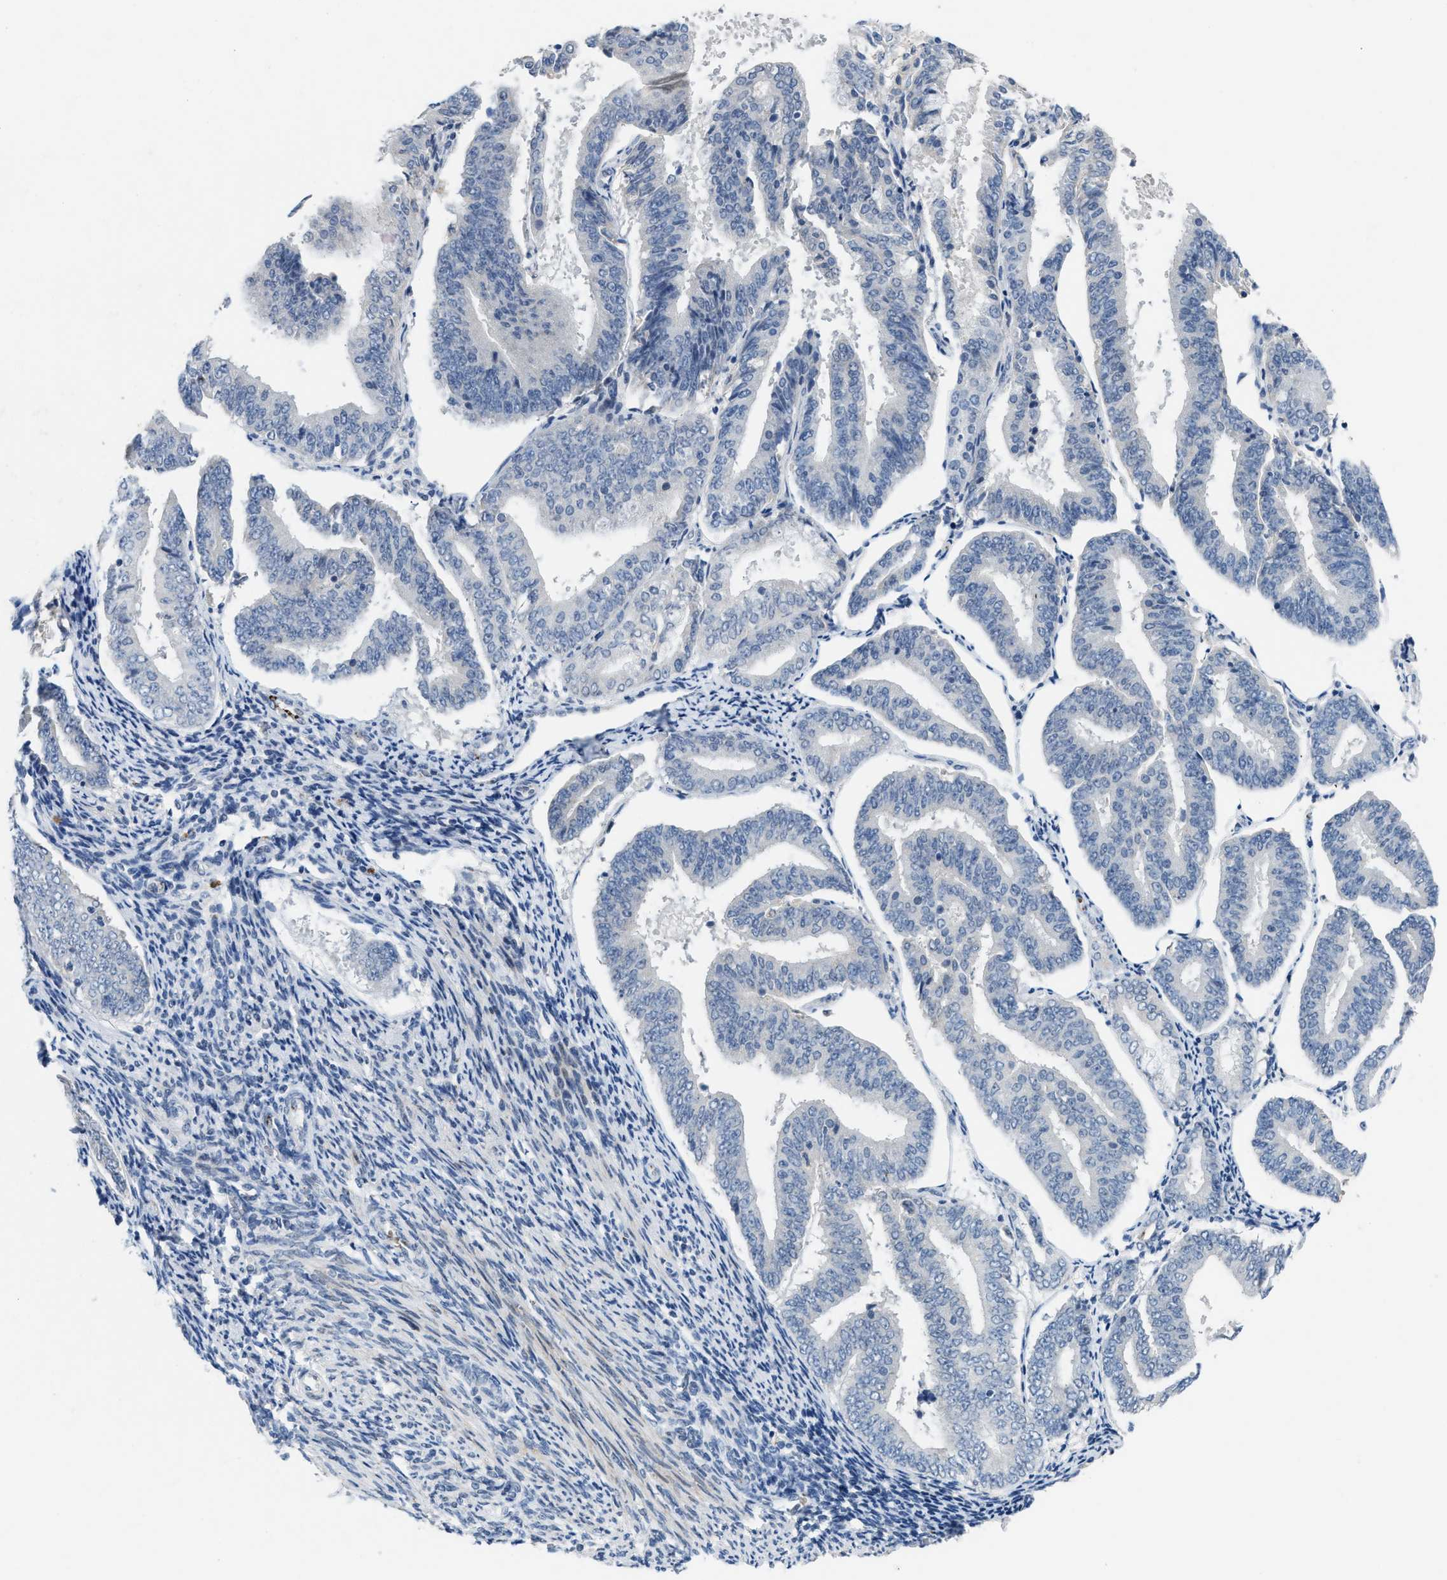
{"staining": {"intensity": "negative", "quantity": "none", "location": "none"}, "tissue": "endometrial cancer", "cell_type": "Tumor cells", "image_type": "cancer", "snomed": [{"axis": "morphology", "description": "Adenocarcinoma, NOS"}, {"axis": "topography", "description": "Endometrium"}], "caption": "Immunohistochemistry (IHC) image of endometrial adenocarcinoma stained for a protein (brown), which shows no expression in tumor cells.", "gene": "SLC5A5", "patient": {"sex": "female", "age": 63}}